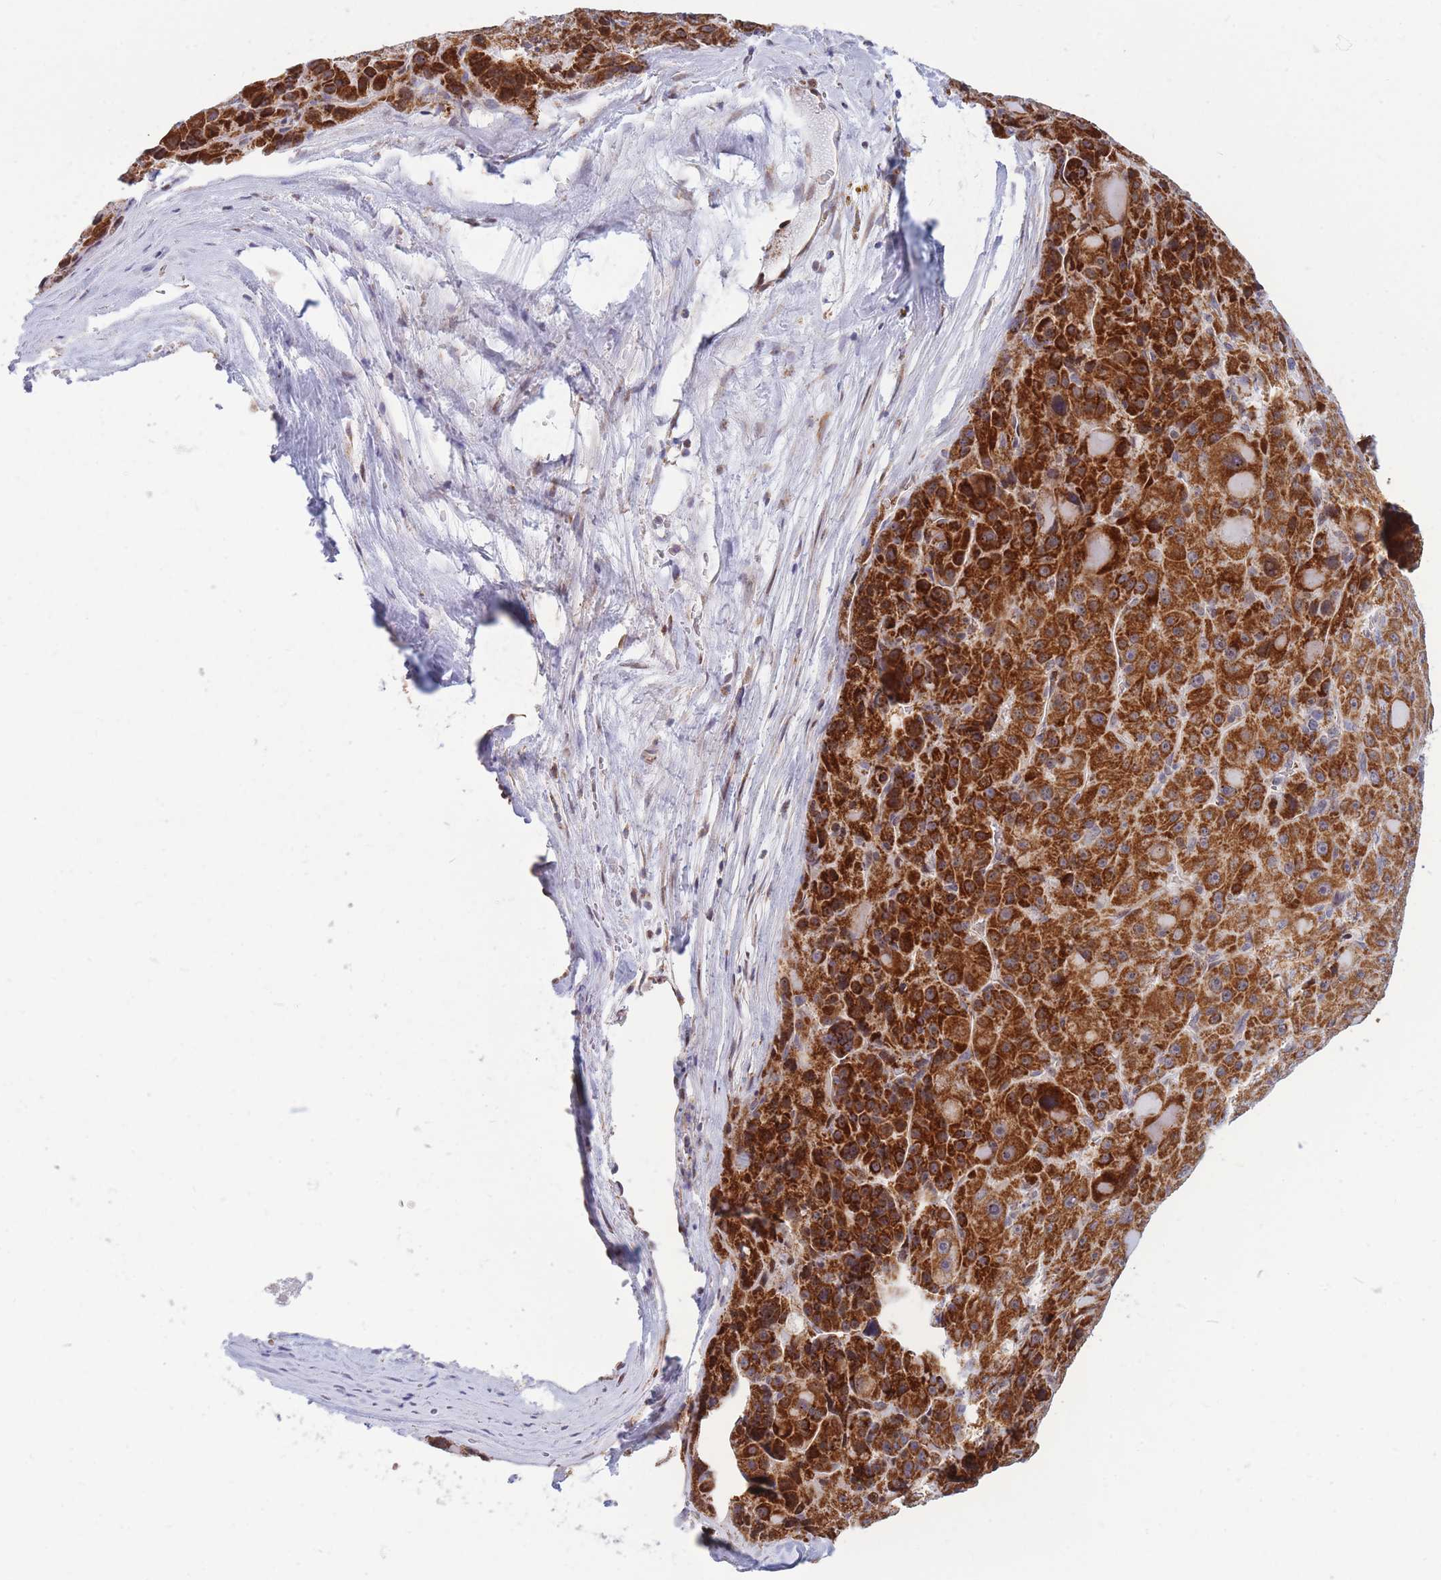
{"staining": {"intensity": "strong", "quantity": ">75%", "location": "cytoplasmic/membranous"}, "tissue": "liver cancer", "cell_type": "Tumor cells", "image_type": "cancer", "snomed": [{"axis": "morphology", "description": "Carcinoma, Hepatocellular, NOS"}, {"axis": "topography", "description": "Liver"}], "caption": "Tumor cells reveal high levels of strong cytoplasmic/membranous expression in about >75% of cells in human liver cancer (hepatocellular carcinoma).", "gene": "MOB4", "patient": {"sex": "male", "age": 76}}